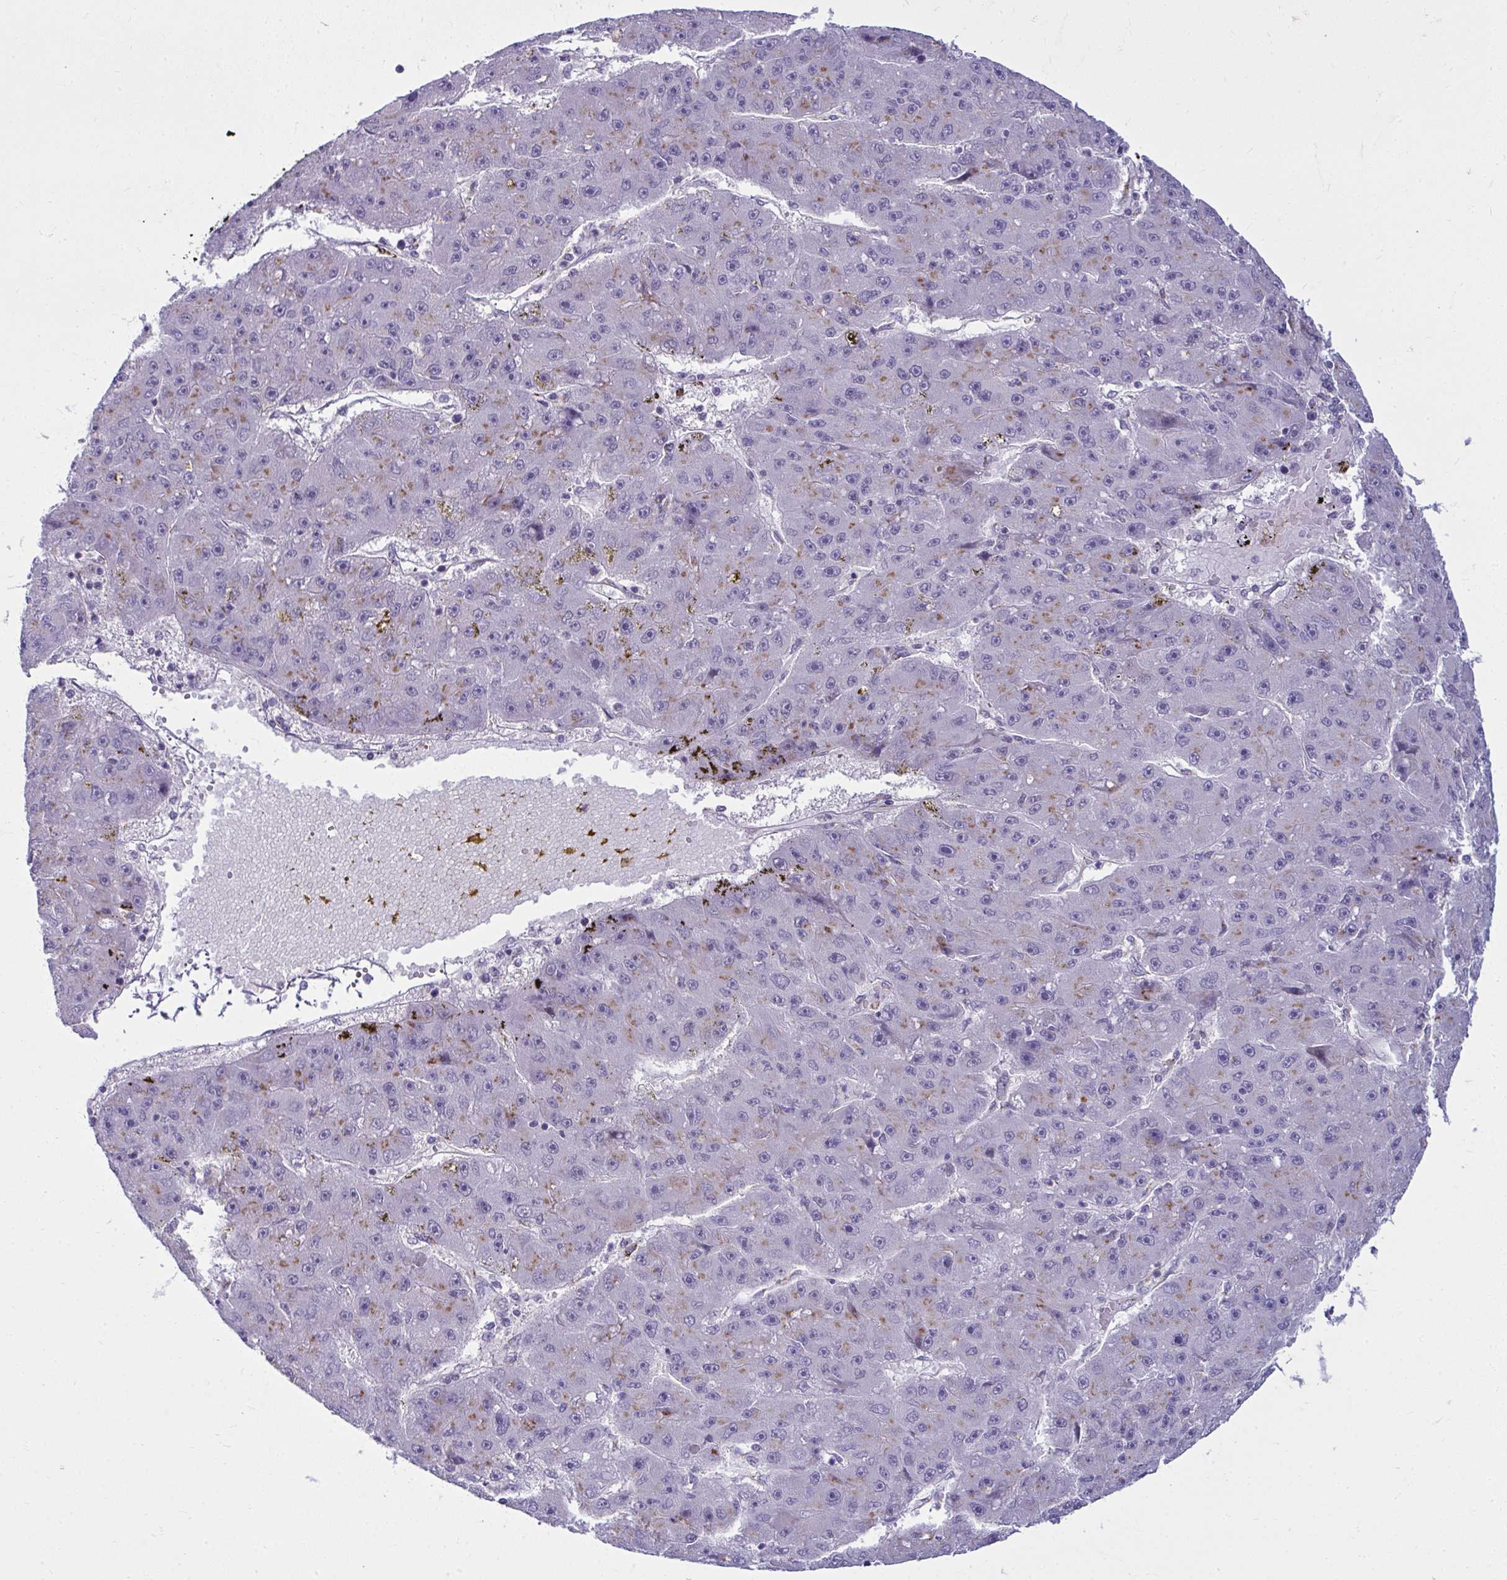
{"staining": {"intensity": "weak", "quantity": "25%-75%", "location": "cytoplasmic/membranous"}, "tissue": "liver cancer", "cell_type": "Tumor cells", "image_type": "cancer", "snomed": [{"axis": "morphology", "description": "Carcinoma, Hepatocellular, NOS"}, {"axis": "topography", "description": "Liver"}], "caption": "An immunohistochemistry micrograph of tumor tissue is shown. Protein staining in brown shows weak cytoplasmic/membranous positivity in liver hepatocellular carcinoma within tumor cells. (DAB = brown stain, brightfield microscopy at high magnification).", "gene": "DTX4", "patient": {"sex": "male", "age": 67}}